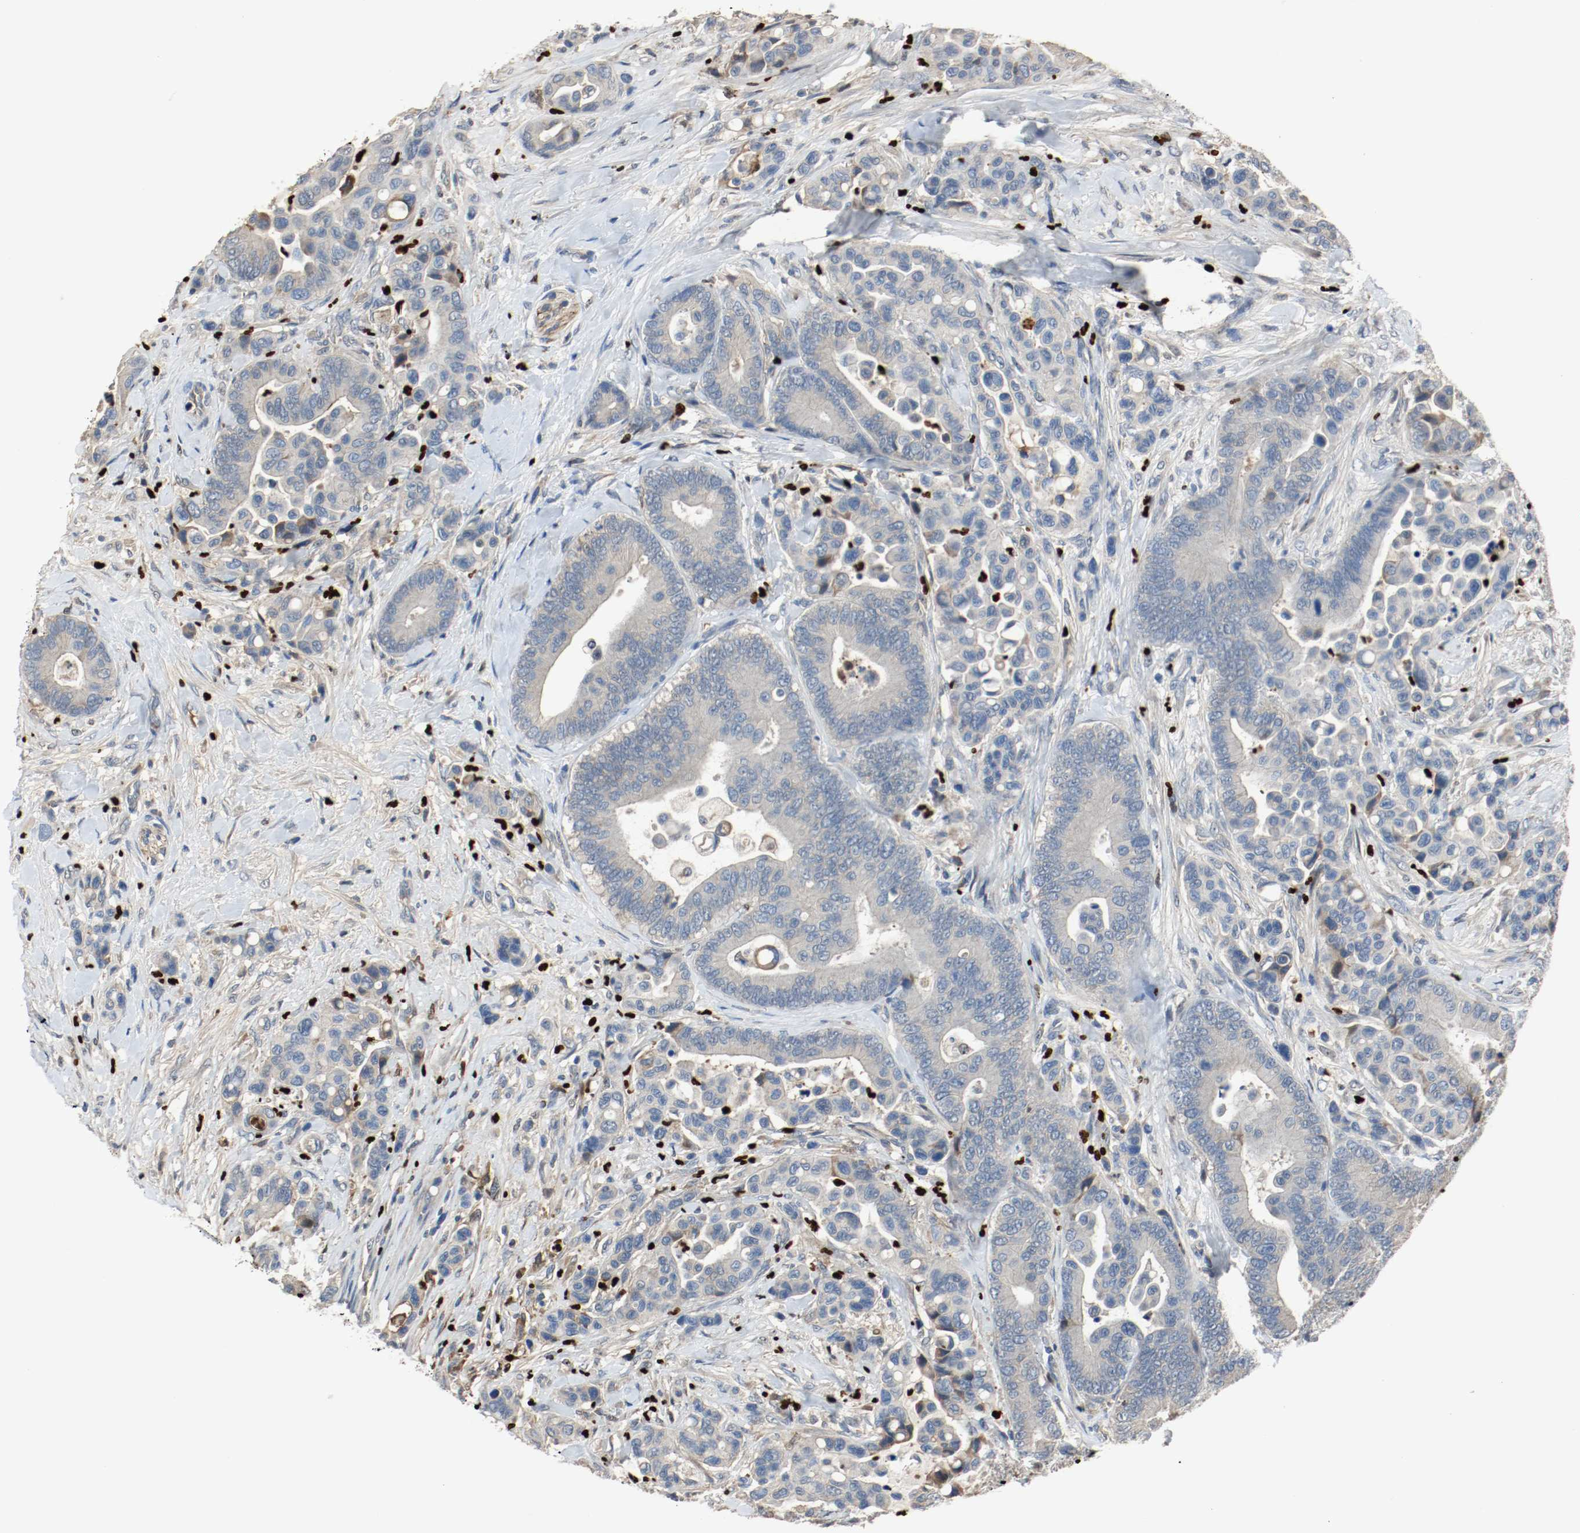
{"staining": {"intensity": "weak", "quantity": "<25%", "location": "cytoplasmic/membranous"}, "tissue": "colorectal cancer", "cell_type": "Tumor cells", "image_type": "cancer", "snomed": [{"axis": "morphology", "description": "Normal tissue, NOS"}, {"axis": "morphology", "description": "Adenocarcinoma, NOS"}, {"axis": "topography", "description": "Colon"}], "caption": "Adenocarcinoma (colorectal) was stained to show a protein in brown. There is no significant positivity in tumor cells.", "gene": "BLK", "patient": {"sex": "male", "age": 82}}